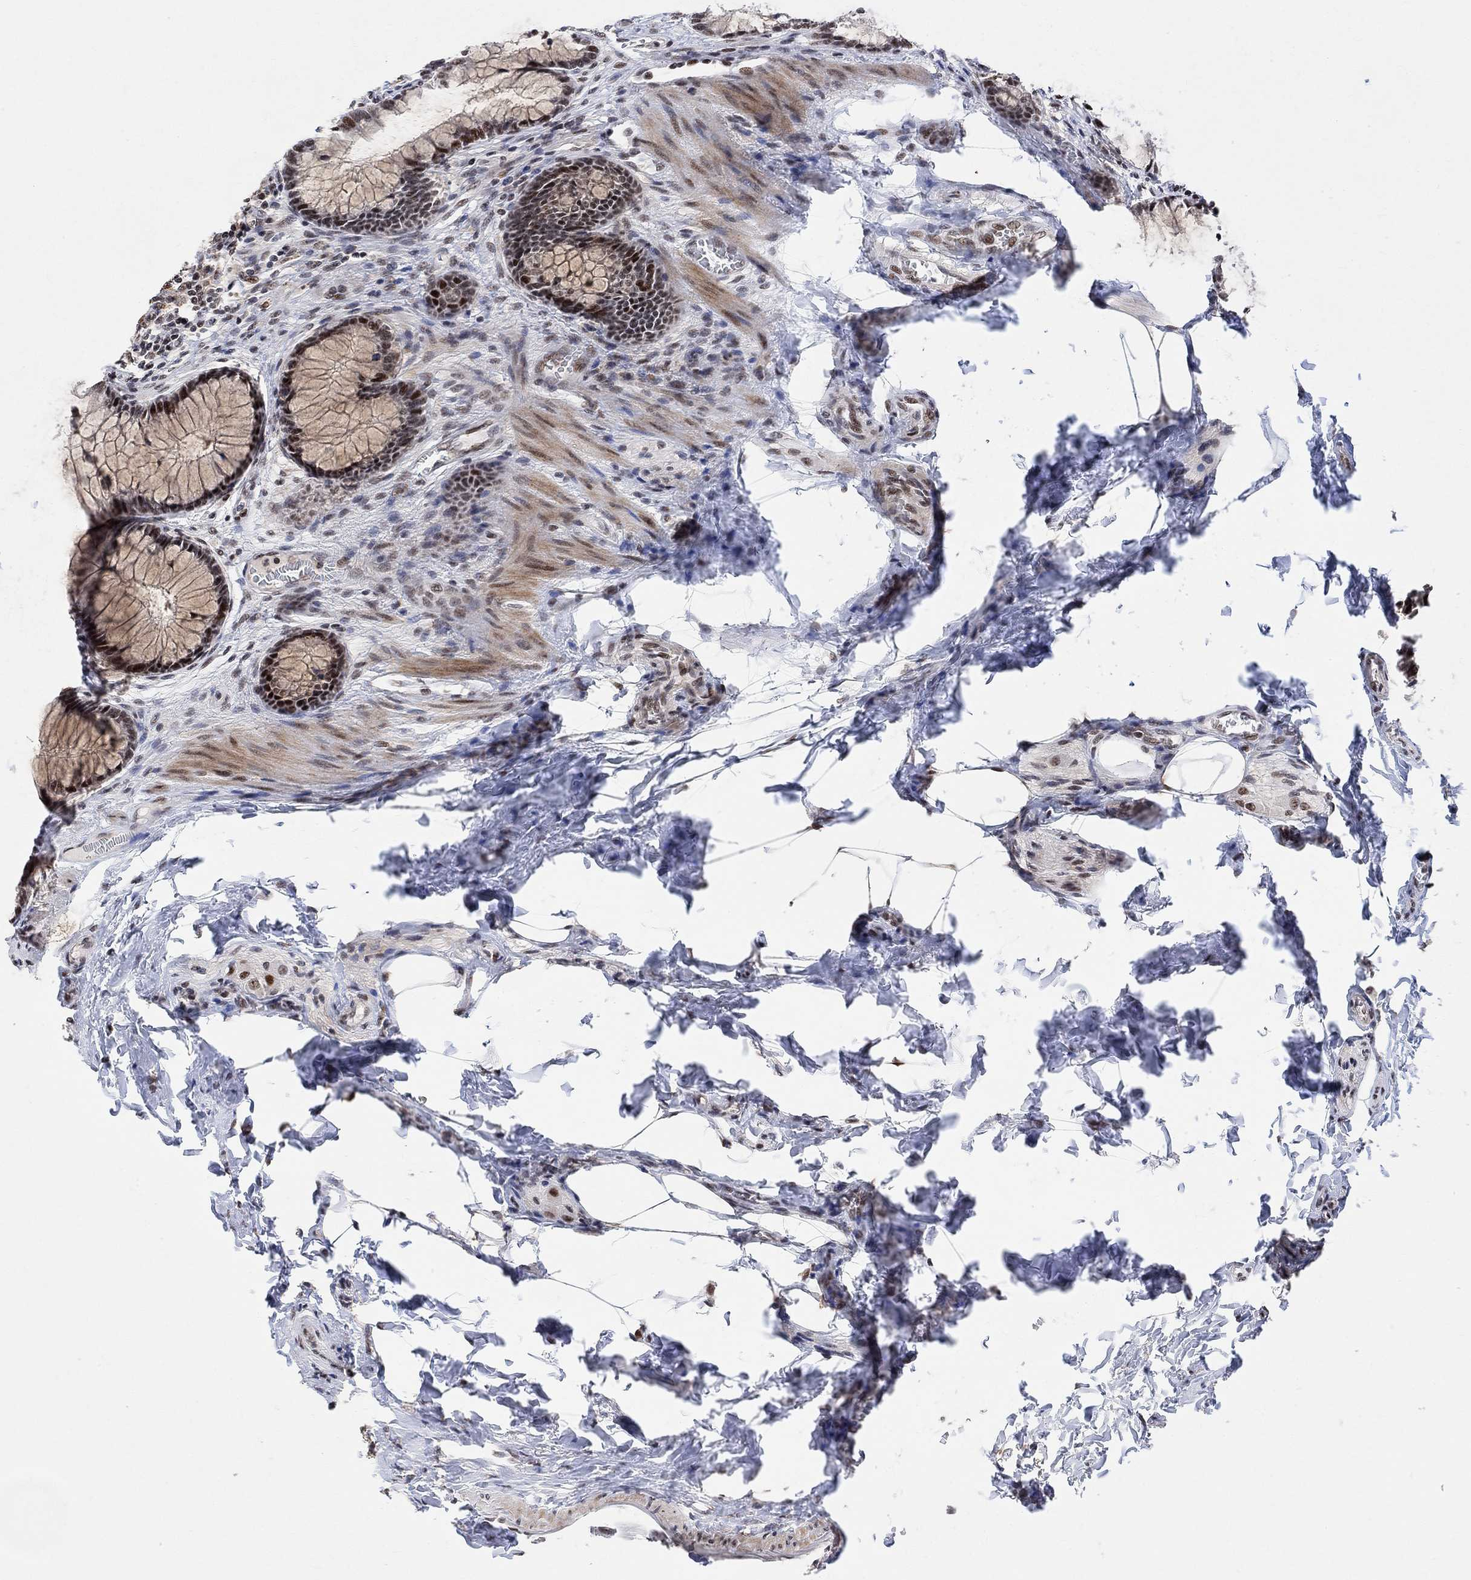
{"staining": {"intensity": "negative", "quantity": "none", "location": "none"}, "tissue": "colon", "cell_type": "Endothelial cells", "image_type": "normal", "snomed": [{"axis": "morphology", "description": "Normal tissue, NOS"}, {"axis": "topography", "description": "Colon"}], "caption": "A high-resolution histopathology image shows immunohistochemistry (IHC) staining of unremarkable colon, which shows no significant staining in endothelial cells. (DAB (3,3'-diaminobenzidine) immunohistochemistry, high magnification).", "gene": "E4F1", "patient": {"sex": "female", "age": 65}}